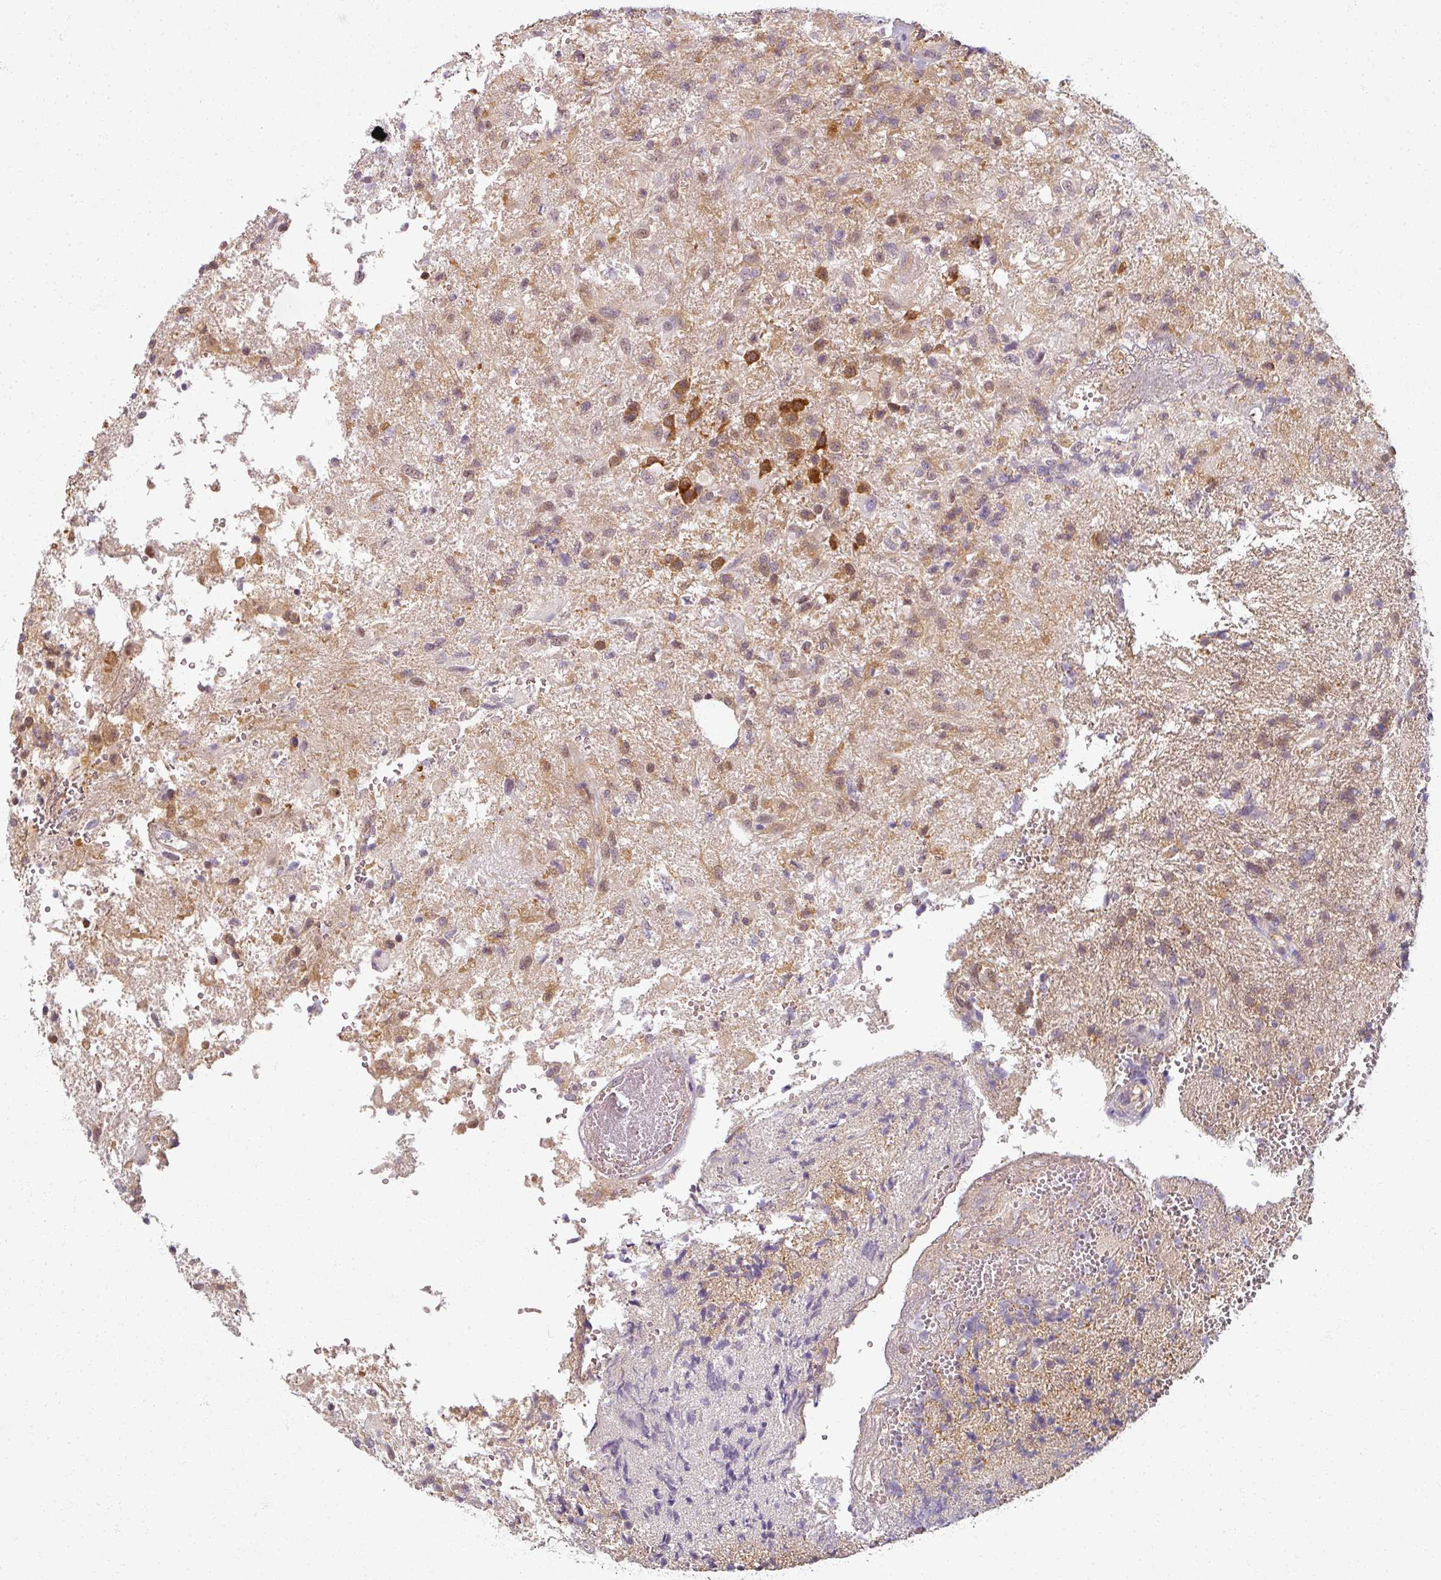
{"staining": {"intensity": "strong", "quantity": "<25%", "location": "cytoplasmic/membranous"}, "tissue": "glioma", "cell_type": "Tumor cells", "image_type": "cancer", "snomed": [{"axis": "morphology", "description": "Glioma, malignant, High grade"}, {"axis": "topography", "description": "Brain"}], "caption": "Immunohistochemical staining of human glioma reveals medium levels of strong cytoplasmic/membranous expression in about <25% of tumor cells.", "gene": "AGPAT4", "patient": {"sex": "male", "age": 56}}